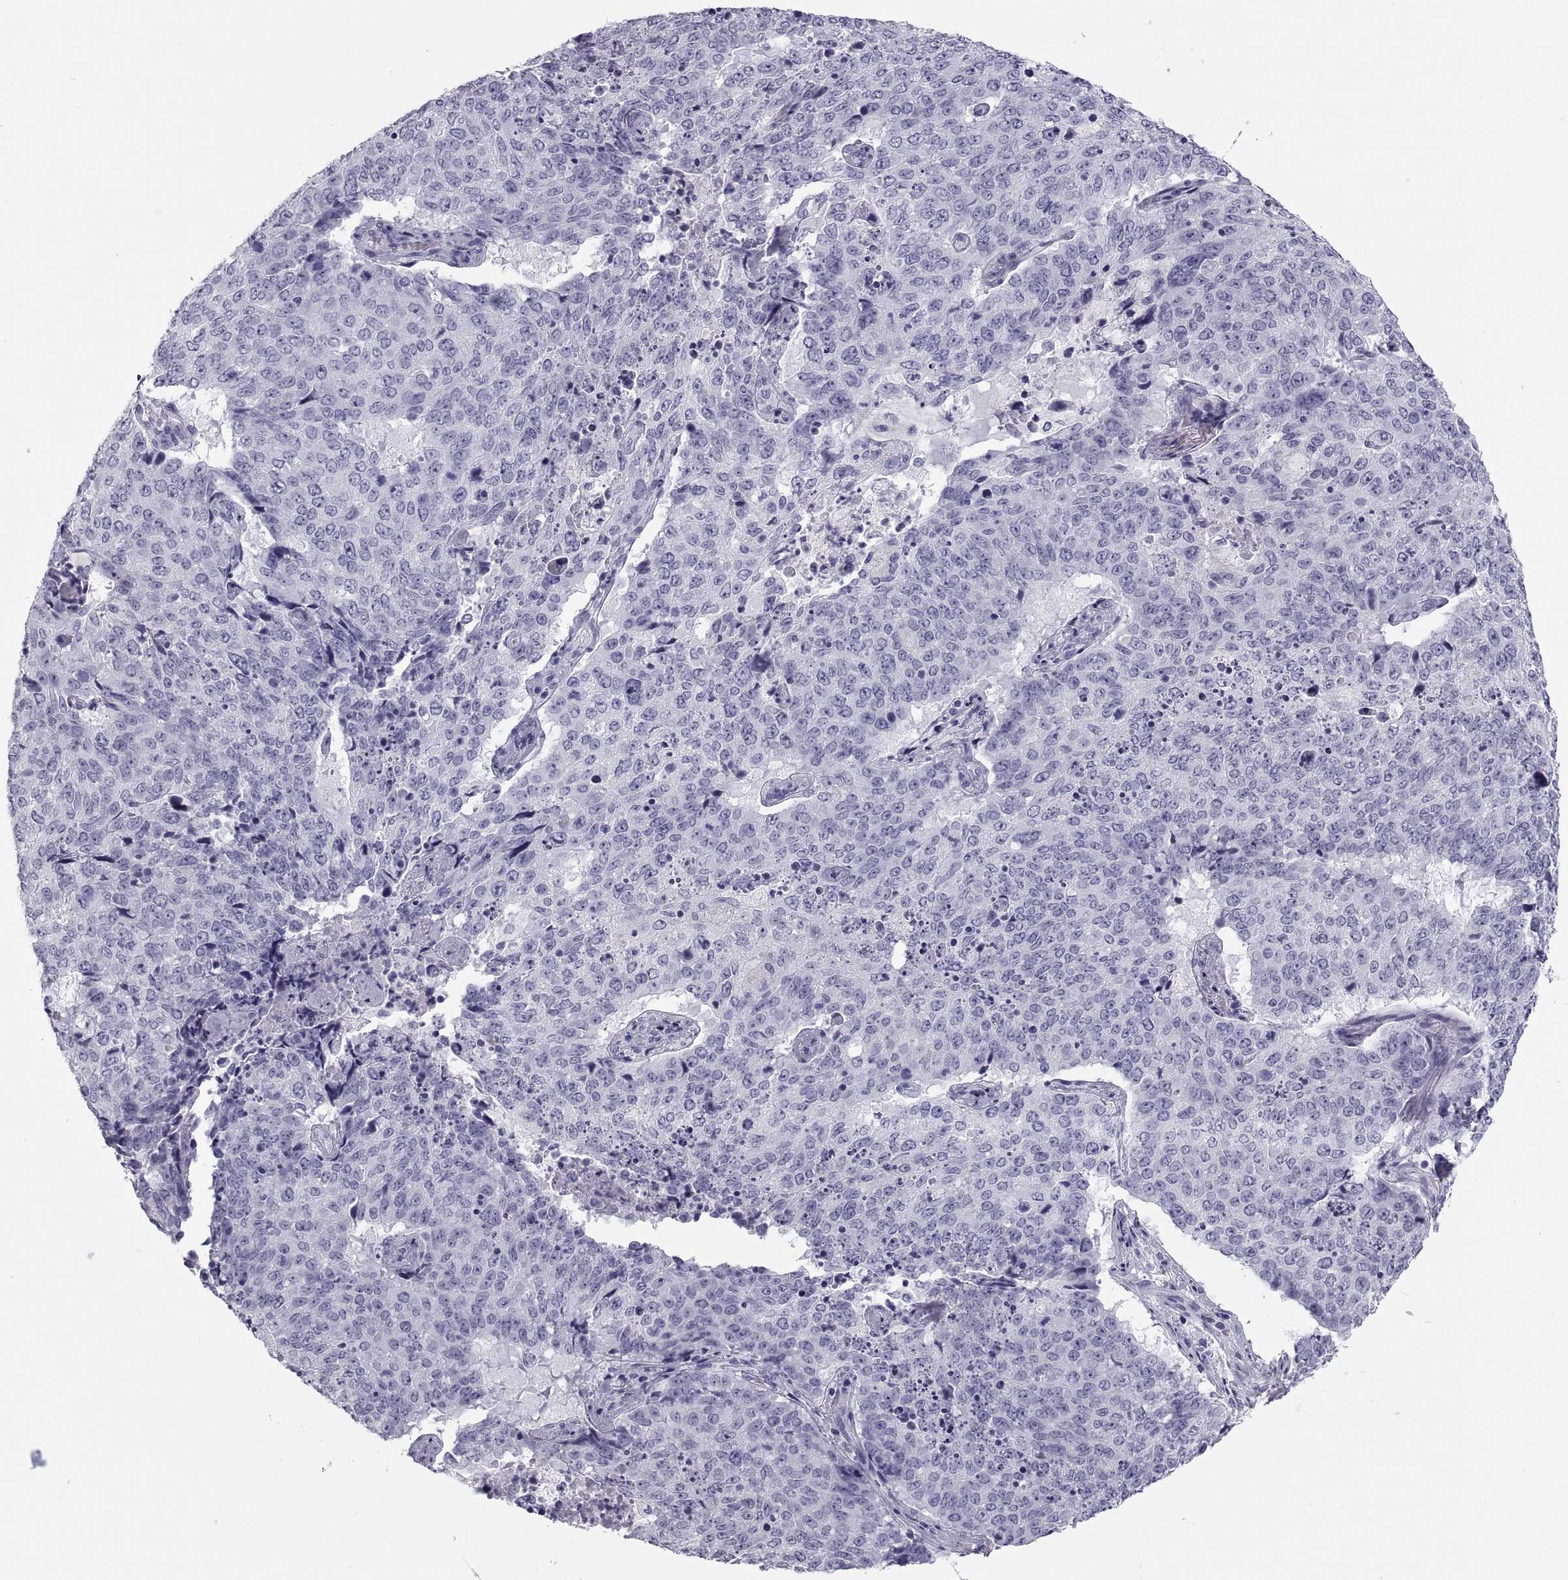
{"staining": {"intensity": "negative", "quantity": "none", "location": "none"}, "tissue": "lung cancer", "cell_type": "Tumor cells", "image_type": "cancer", "snomed": [{"axis": "morphology", "description": "Normal tissue, NOS"}, {"axis": "morphology", "description": "Squamous cell carcinoma, NOS"}, {"axis": "topography", "description": "Bronchus"}, {"axis": "topography", "description": "Lung"}], "caption": "Tumor cells are negative for brown protein staining in lung cancer. (Brightfield microscopy of DAB IHC at high magnification).", "gene": "DEFB129", "patient": {"sex": "male", "age": 64}}